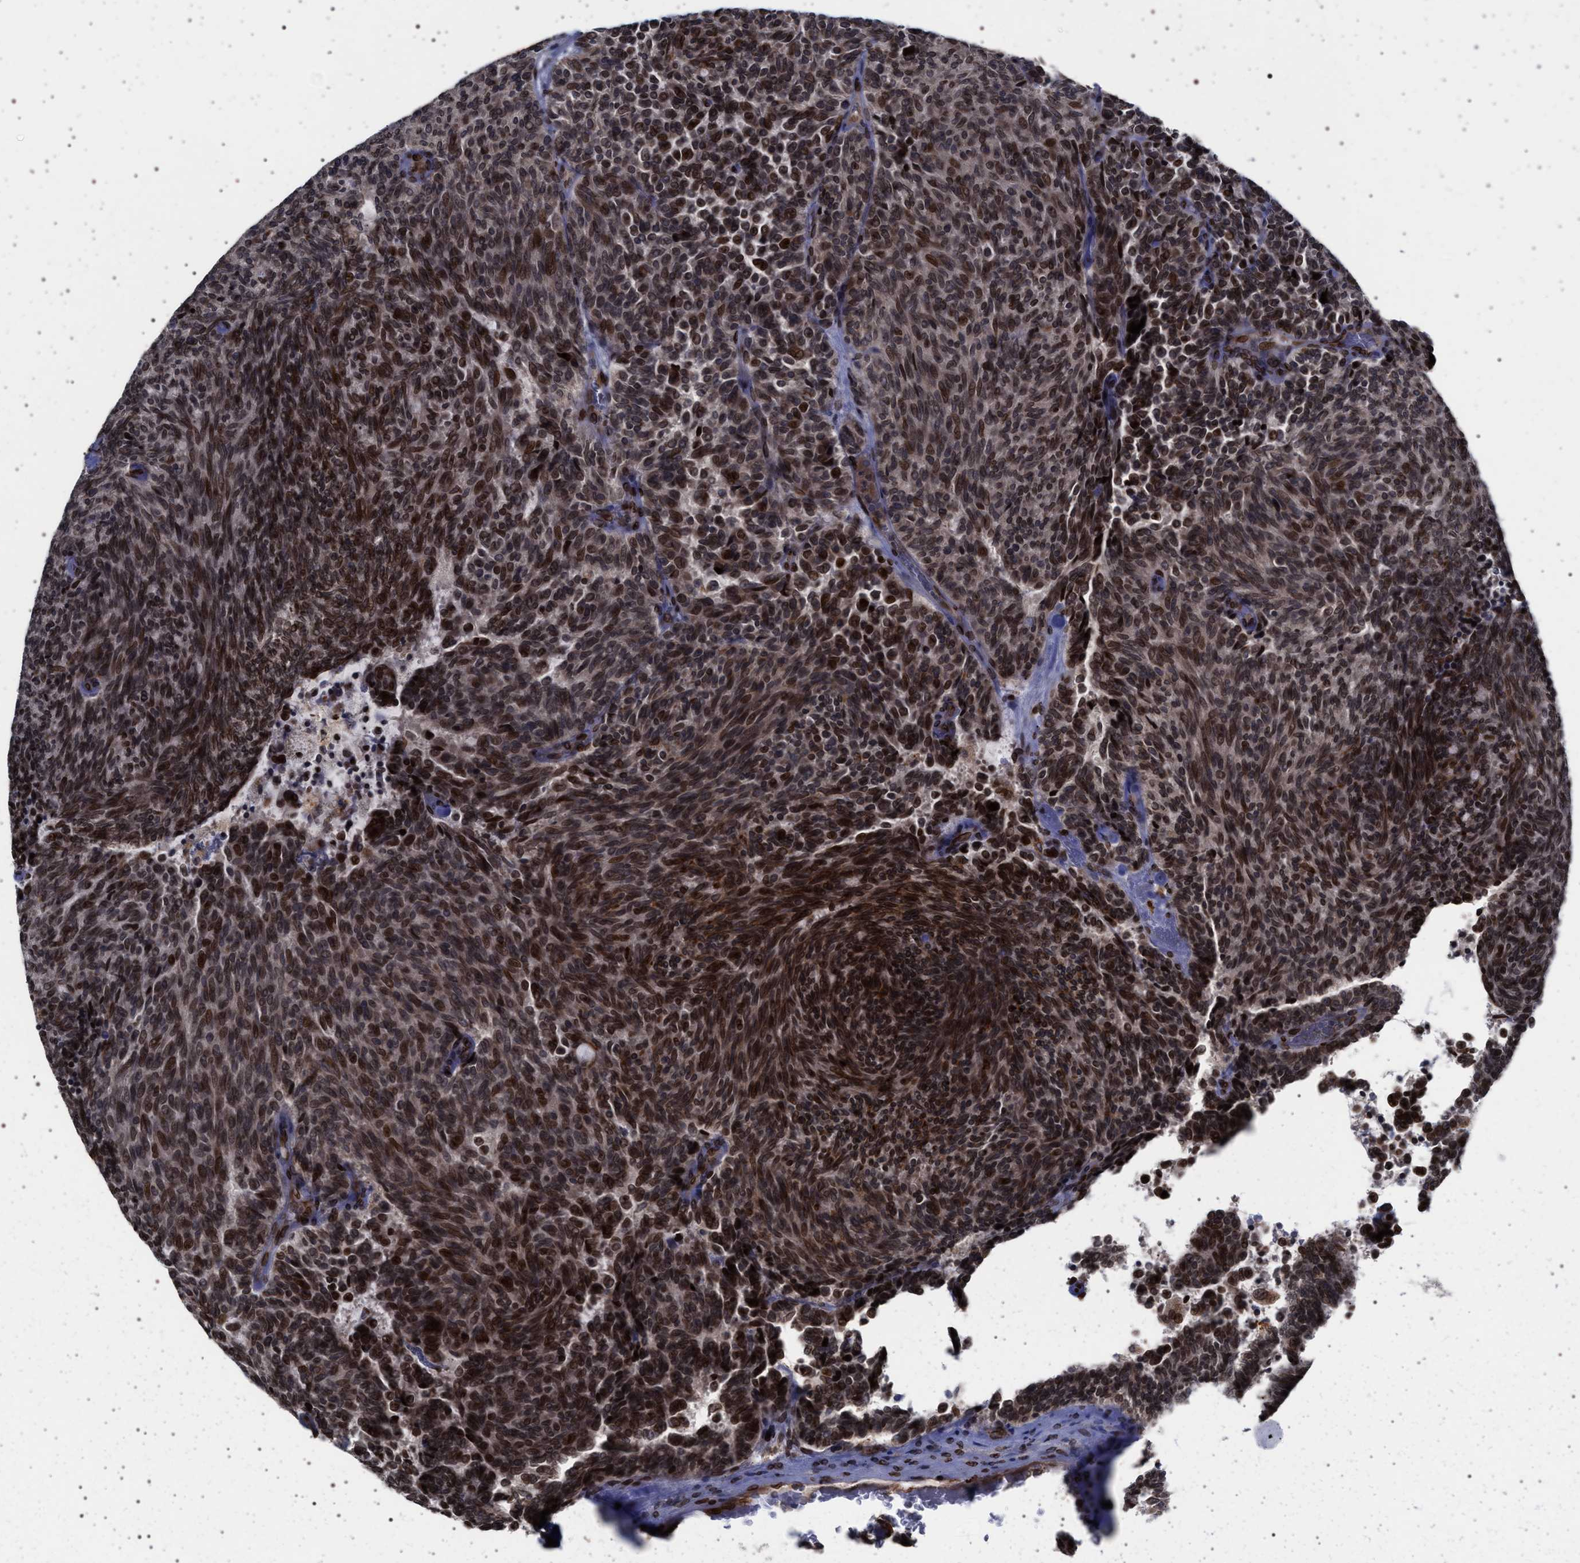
{"staining": {"intensity": "strong", "quantity": ">75%", "location": "nuclear"}, "tissue": "carcinoid", "cell_type": "Tumor cells", "image_type": "cancer", "snomed": [{"axis": "morphology", "description": "Carcinoid, malignant, NOS"}, {"axis": "topography", "description": "Pancreas"}], "caption": "Tumor cells reveal strong nuclear staining in about >75% of cells in carcinoid.", "gene": "ING2", "patient": {"sex": "female", "age": 54}}